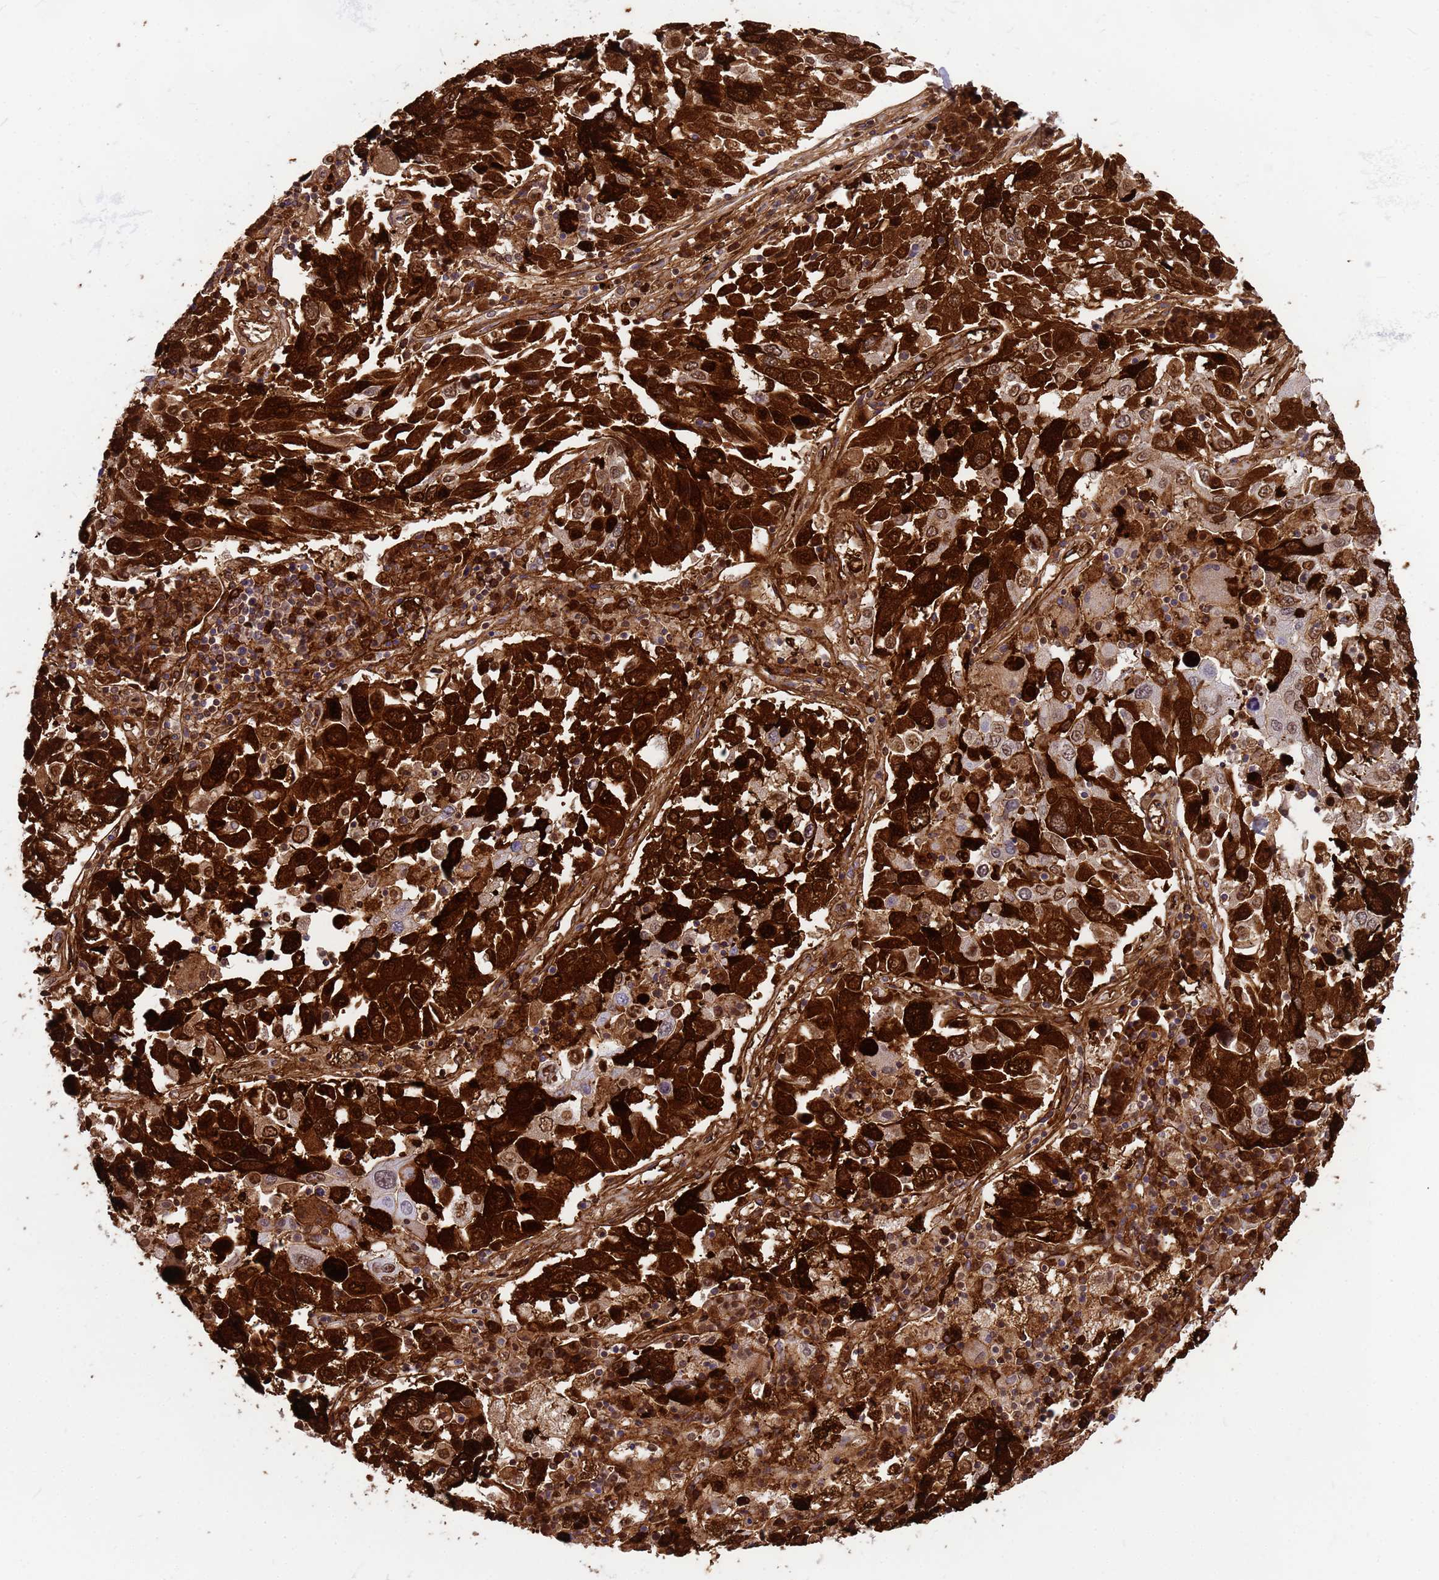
{"staining": {"intensity": "strong", "quantity": ">75%", "location": "cytoplasmic/membranous,nuclear"}, "tissue": "lung cancer", "cell_type": "Tumor cells", "image_type": "cancer", "snomed": [{"axis": "morphology", "description": "Squamous cell carcinoma, NOS"}, {"axis": "topography", "description": "Lung"}], "caption": "Squamous cell carcinoma (lung) stained with a brown dye exhibits strong cytoplasmic/membranous and nuclear positive expression in approximately >75% of tumor cells.", "gene": "ORM1", "patient": {"sex": "male", "age": 65}}